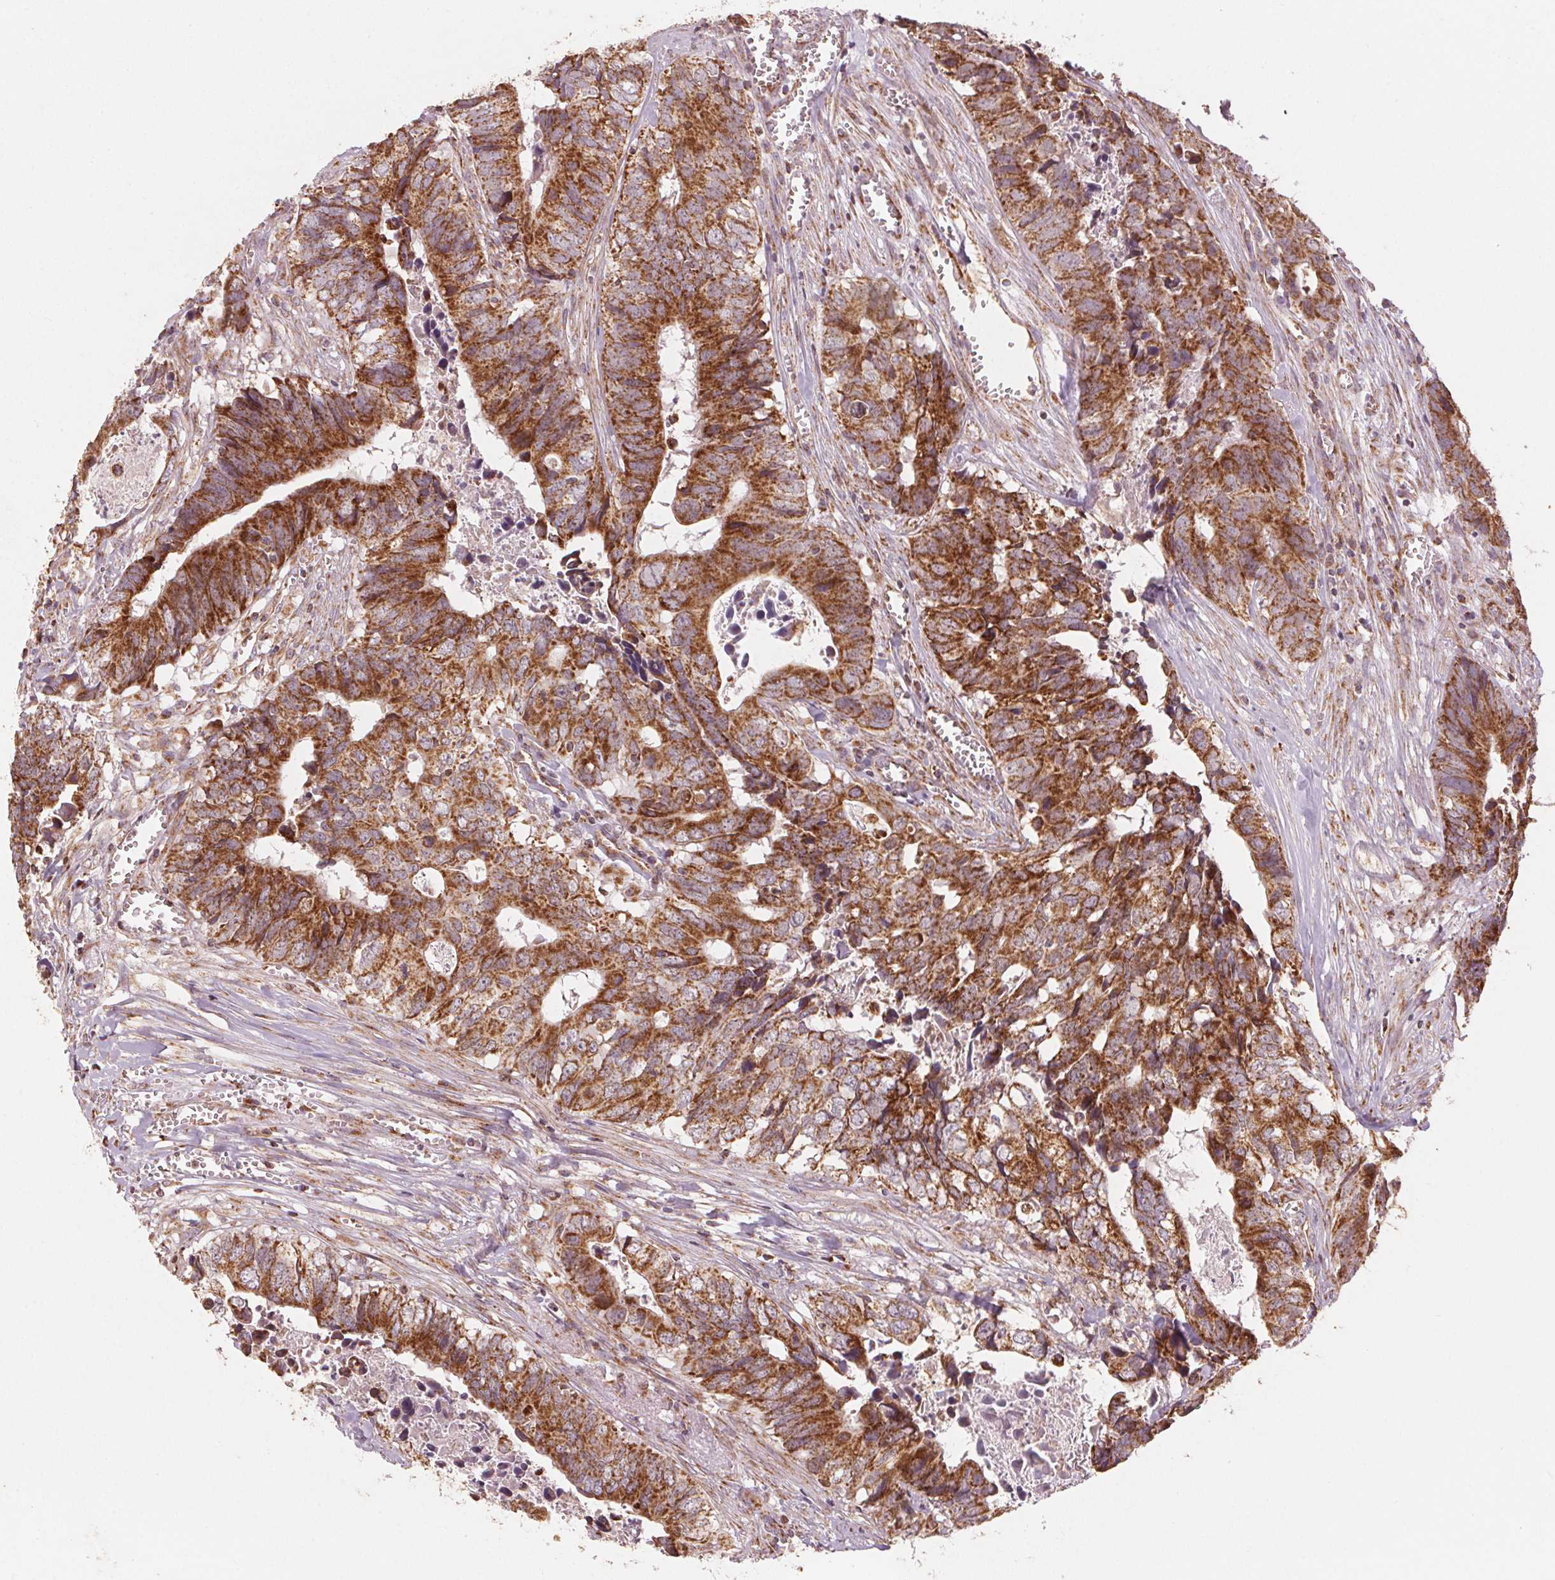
{"staining": {"intensity": "strong", "quantity": ">75%", "location": "cytoplasmic/membranous"}, "tissue": "colorectal cancer", "cell_type": "Tumor cells", "image_type": "cancer", "snomed": [{"axis": "morphology", "description": "Adenocarcinoma, NOS"}, {"axis": "topography", "description": "Colon"}], "caption": "A brown stain labels strong cytoplasmic/membranous staining of a protein in colorectal adenocarcinoma tumor cells. (Stains: DAB in brown, nuclei in blue, Microscopy: brightfield microscopy at high magnification).", "gene": "TOMM70", "patient": {"sex": "female", "age": 82}}